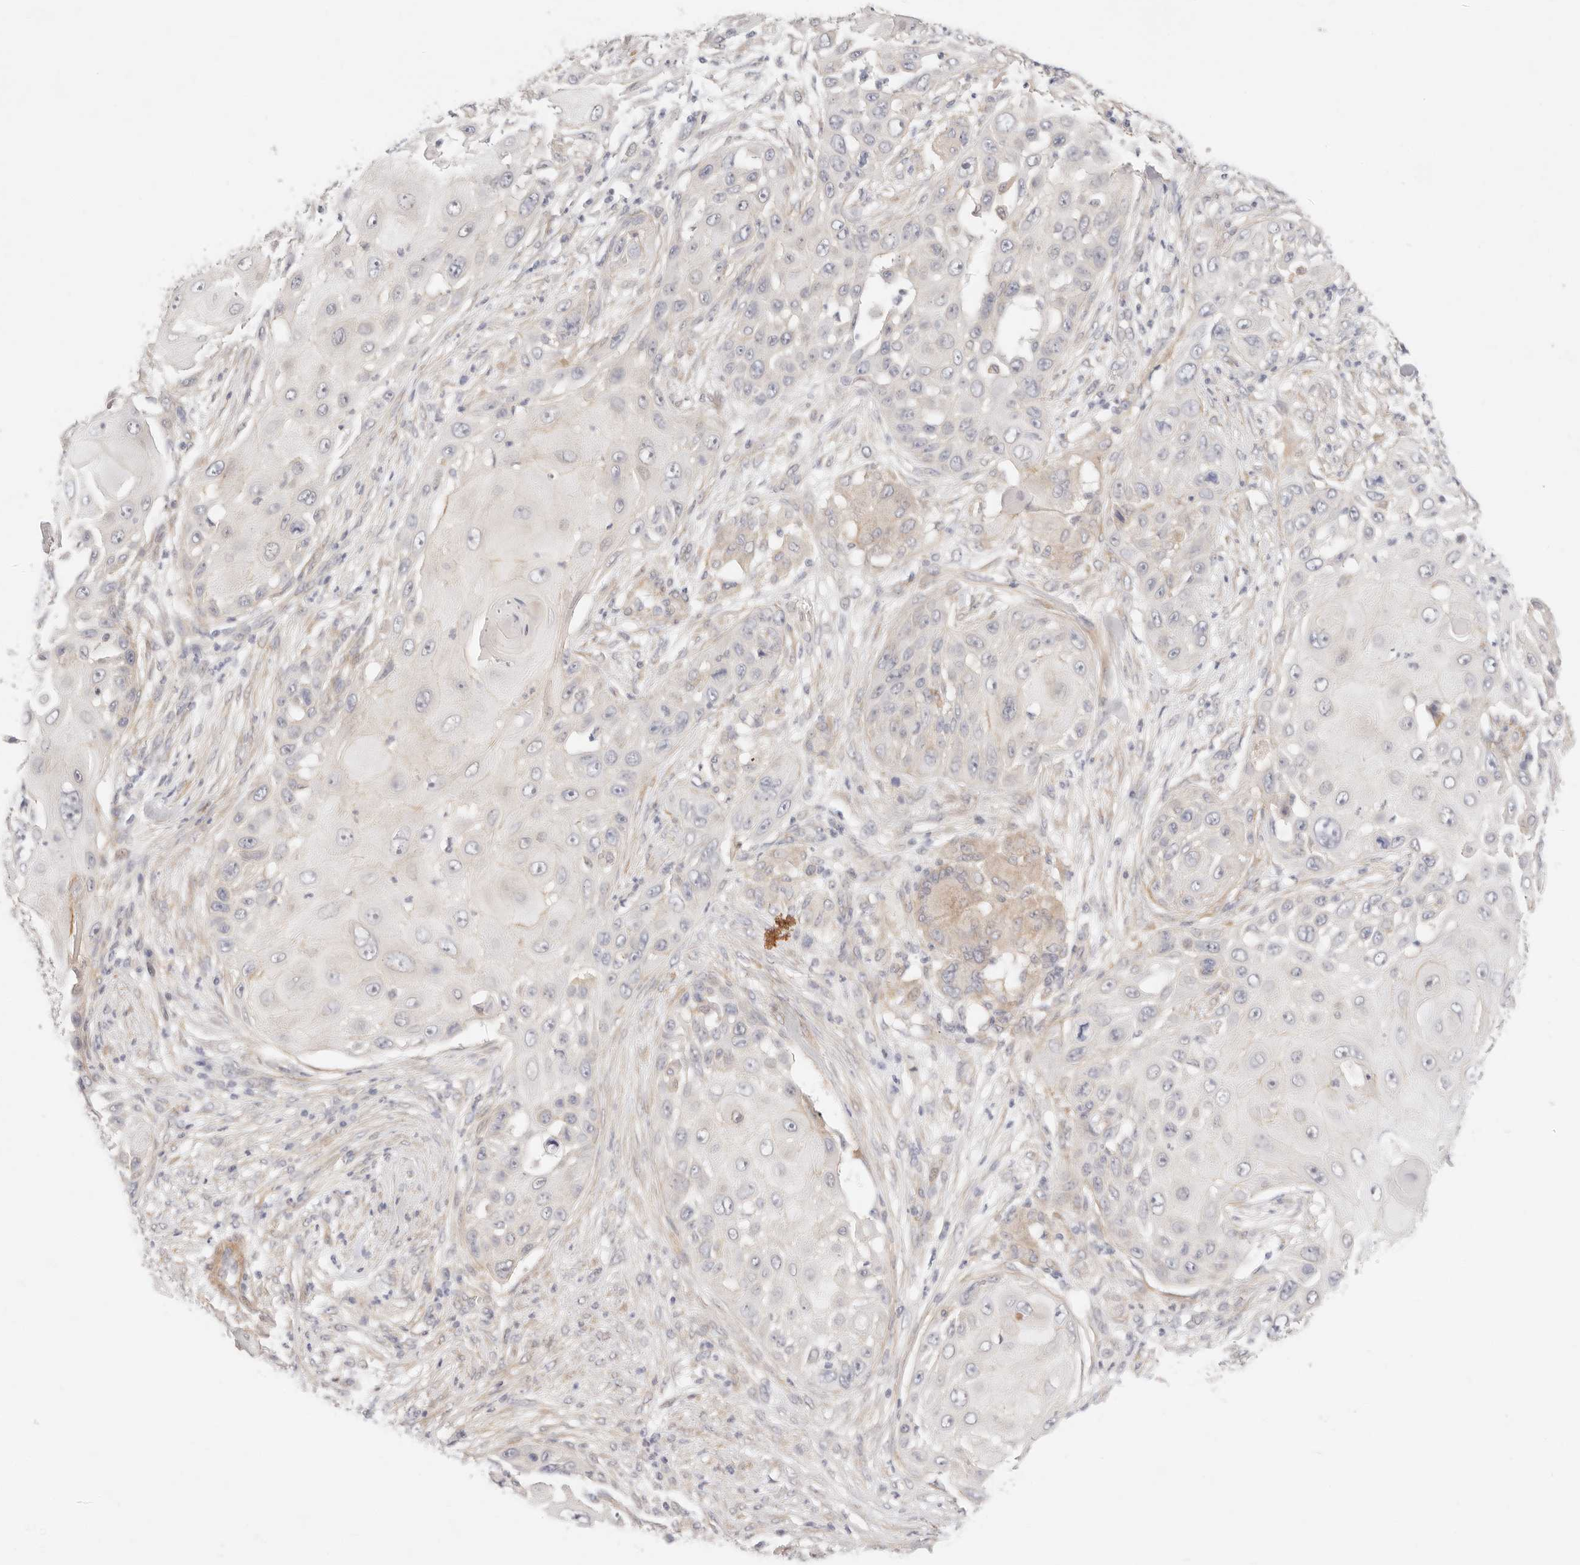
{"staining": {"intensity": "negative", "quantity": "none", "location": "none"}, "tissue": "skin cancer", "cell_type": "Tumor cells", "image_type": "cancer", "snomed": [{"axis": "morphology", "description": "Squamous cell carcinoma, NOS"}, {"axis": "topography", "description": "Skin"}], "caption": "An image of human skin squamous cell carcinoma is negative for staining in tumor cells. (DAB immunohistochemistry (IHC), high magnification).", "gene": "UBXN10", "patient": {"sex": "female", "age": 44}}